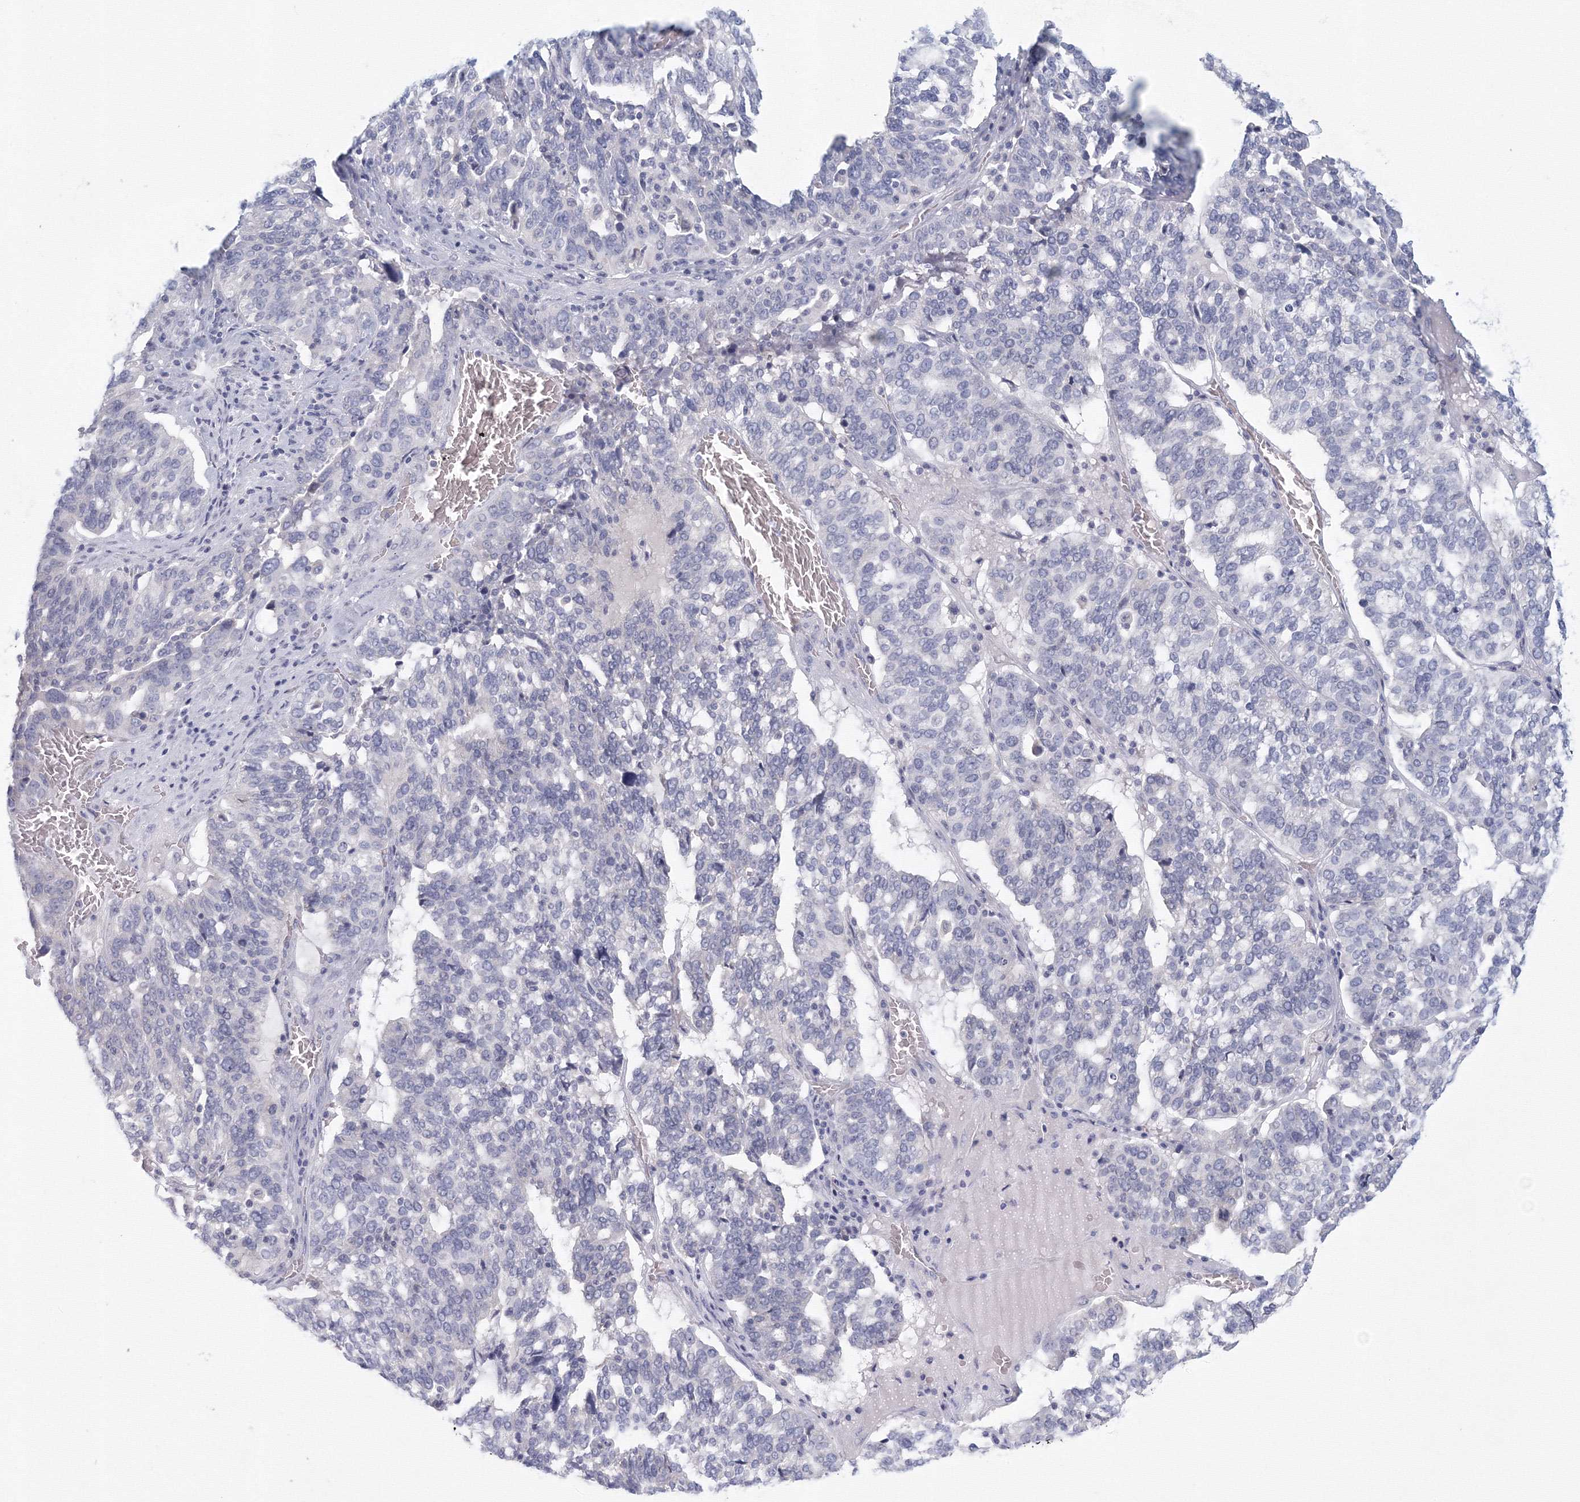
{"staining": {"intensity": "negative", "quantity": "none", "location": "none"}, "tissue": "ovarian cancer", "cell_type": "Tumor cells", "image_type": "cancer", "snomed": [{"axis": "morphology", "description": "Cystadenocarcinoma, serous, NOS"}, {"axis": "topography", "description": "Ovary"}], "caption": "The immunohistochemistry (IHC) image has no significant expression in tumor cells of serous cystadenocarcinoma (ovarian) tissue.", "gene": "TACC2", "patient": {"sex": "female", "age": 59}}